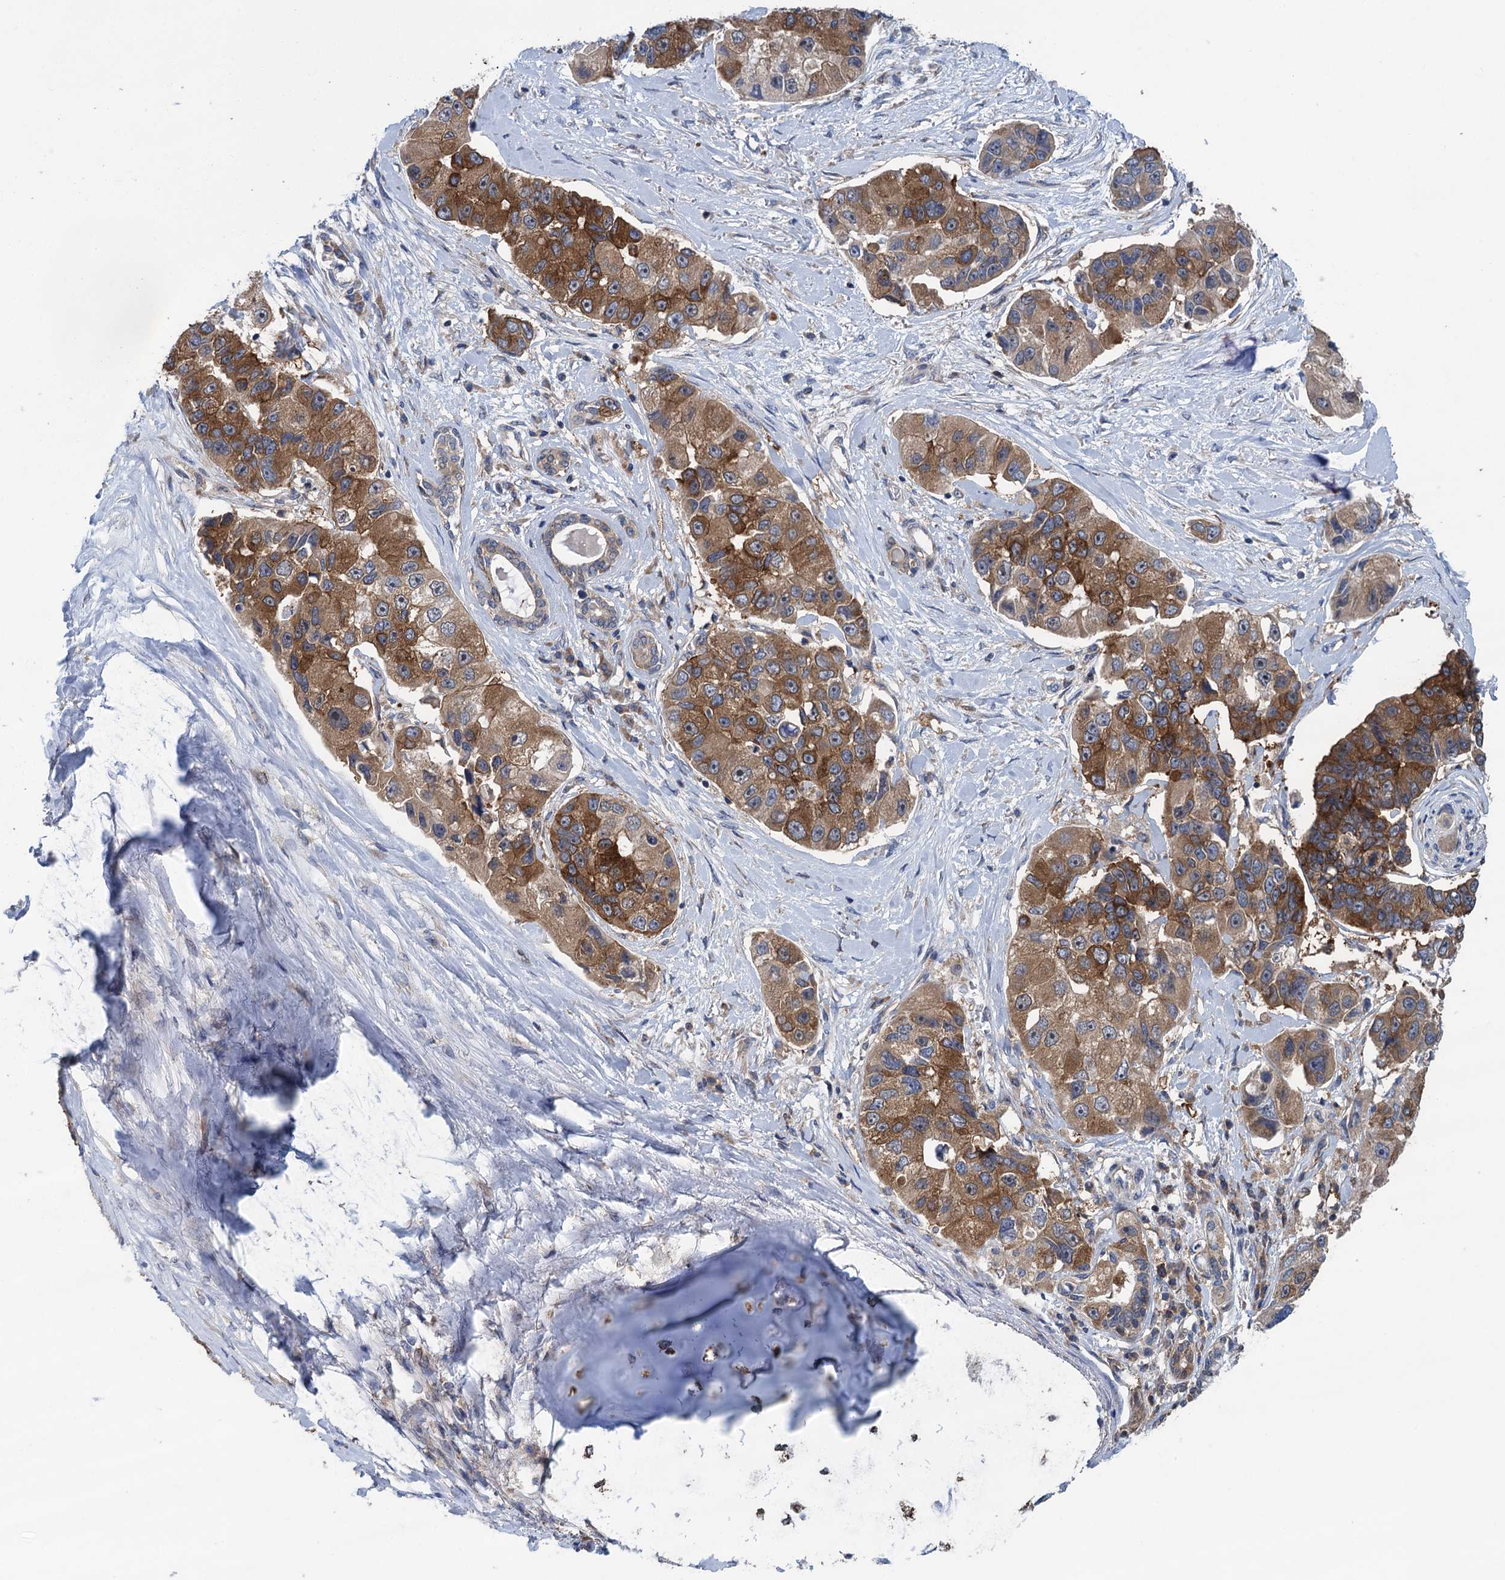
{"staining": {"intensity": "moderate", "quantity": ">75%", "location": "cytoplasmic/membranous"}, "tissue": "lung cancer", "cell_type": "Tumor cells", "image_type": "cancer", "snomed": [{"axis": "morphology", "description": "Adenocarcinoma, NOS"}, {"axis": "topography", "description": "Lung"}], "caption": "Tumor cells show medium levels of moderate cytoplasmic/membranous expression in approximately >75% of cells in human lung cancer (adenocarcinoma).", "gene": "CNTN5", "patient": {"sex": "female", "age": 54}}